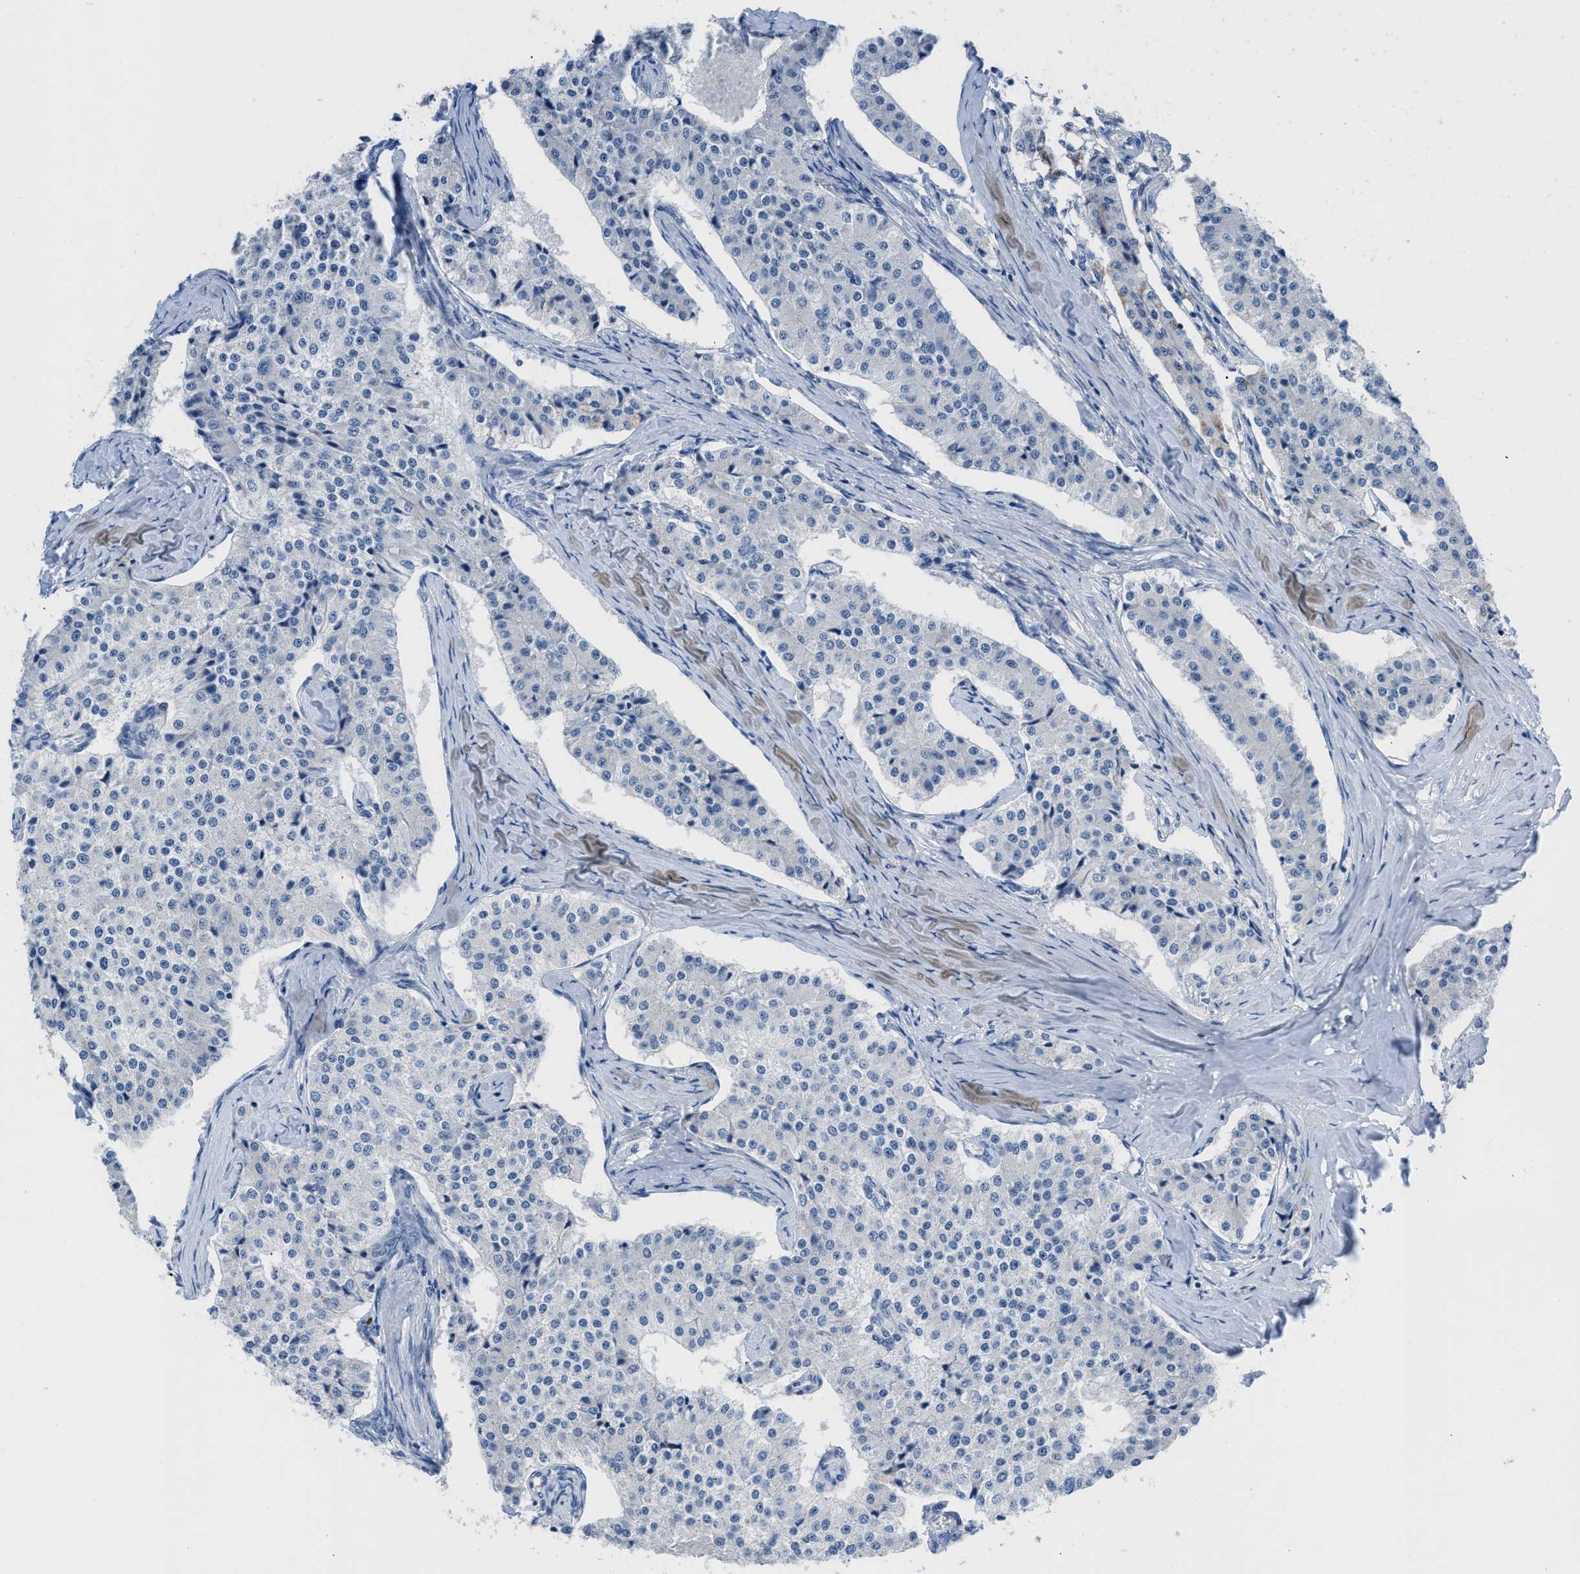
{"staining": {"intensity": "negative", "quantity": "none", "location": "none"}, "tissue": "carcinoid", "cell_type": "Tumor cells", "image_type": "cancer", "snomed": [{"axis": "morphology", "description": "Carcinoid, malignant, NOS"}, {"axis": "topography", "description": "Colon"}], "caption": "Immunohistochemical staining of carcinoid (malignant) displays no significant staining in tumor cells.", "gene": "HPX", "patient": {"sex": "female", "age": 52}}